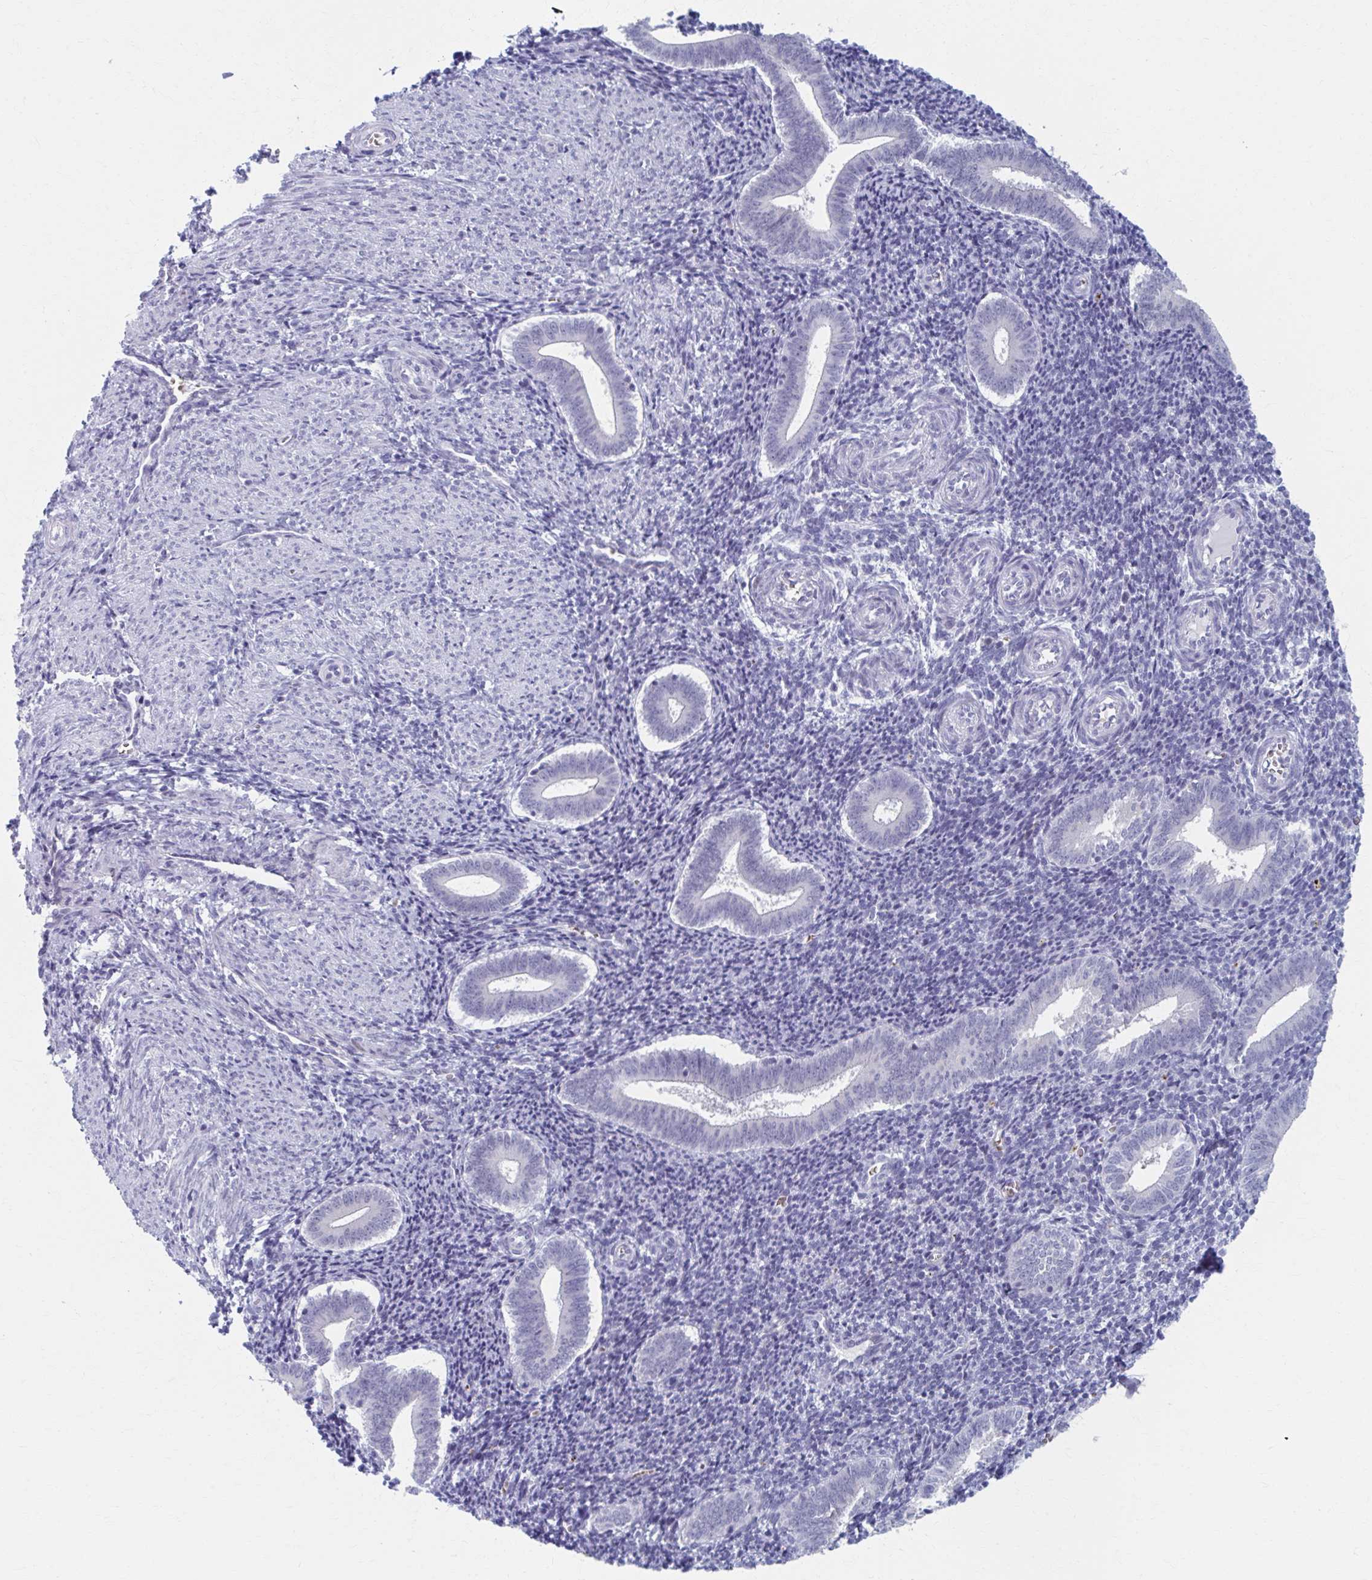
{"staining": {"intensity": "negative", "quantity": "none", "location": "none"}, "tissue": "endometrium", "cell_type": "Cells in endometrial stroma", "image_type": "normal", "snomed": [{"axis": "morphology", "description": "Normal tissue, NOS"}, {"axis": "topography", "description": "Endometrium"}], "caption": "This is an immunohistochemistry (IHC) photomicrograph of benign endometrium. There is no positivity in cells in endometrial stroma.", "gene": "ABHD16B", "patient": {"sex": "female", "age": 25}}